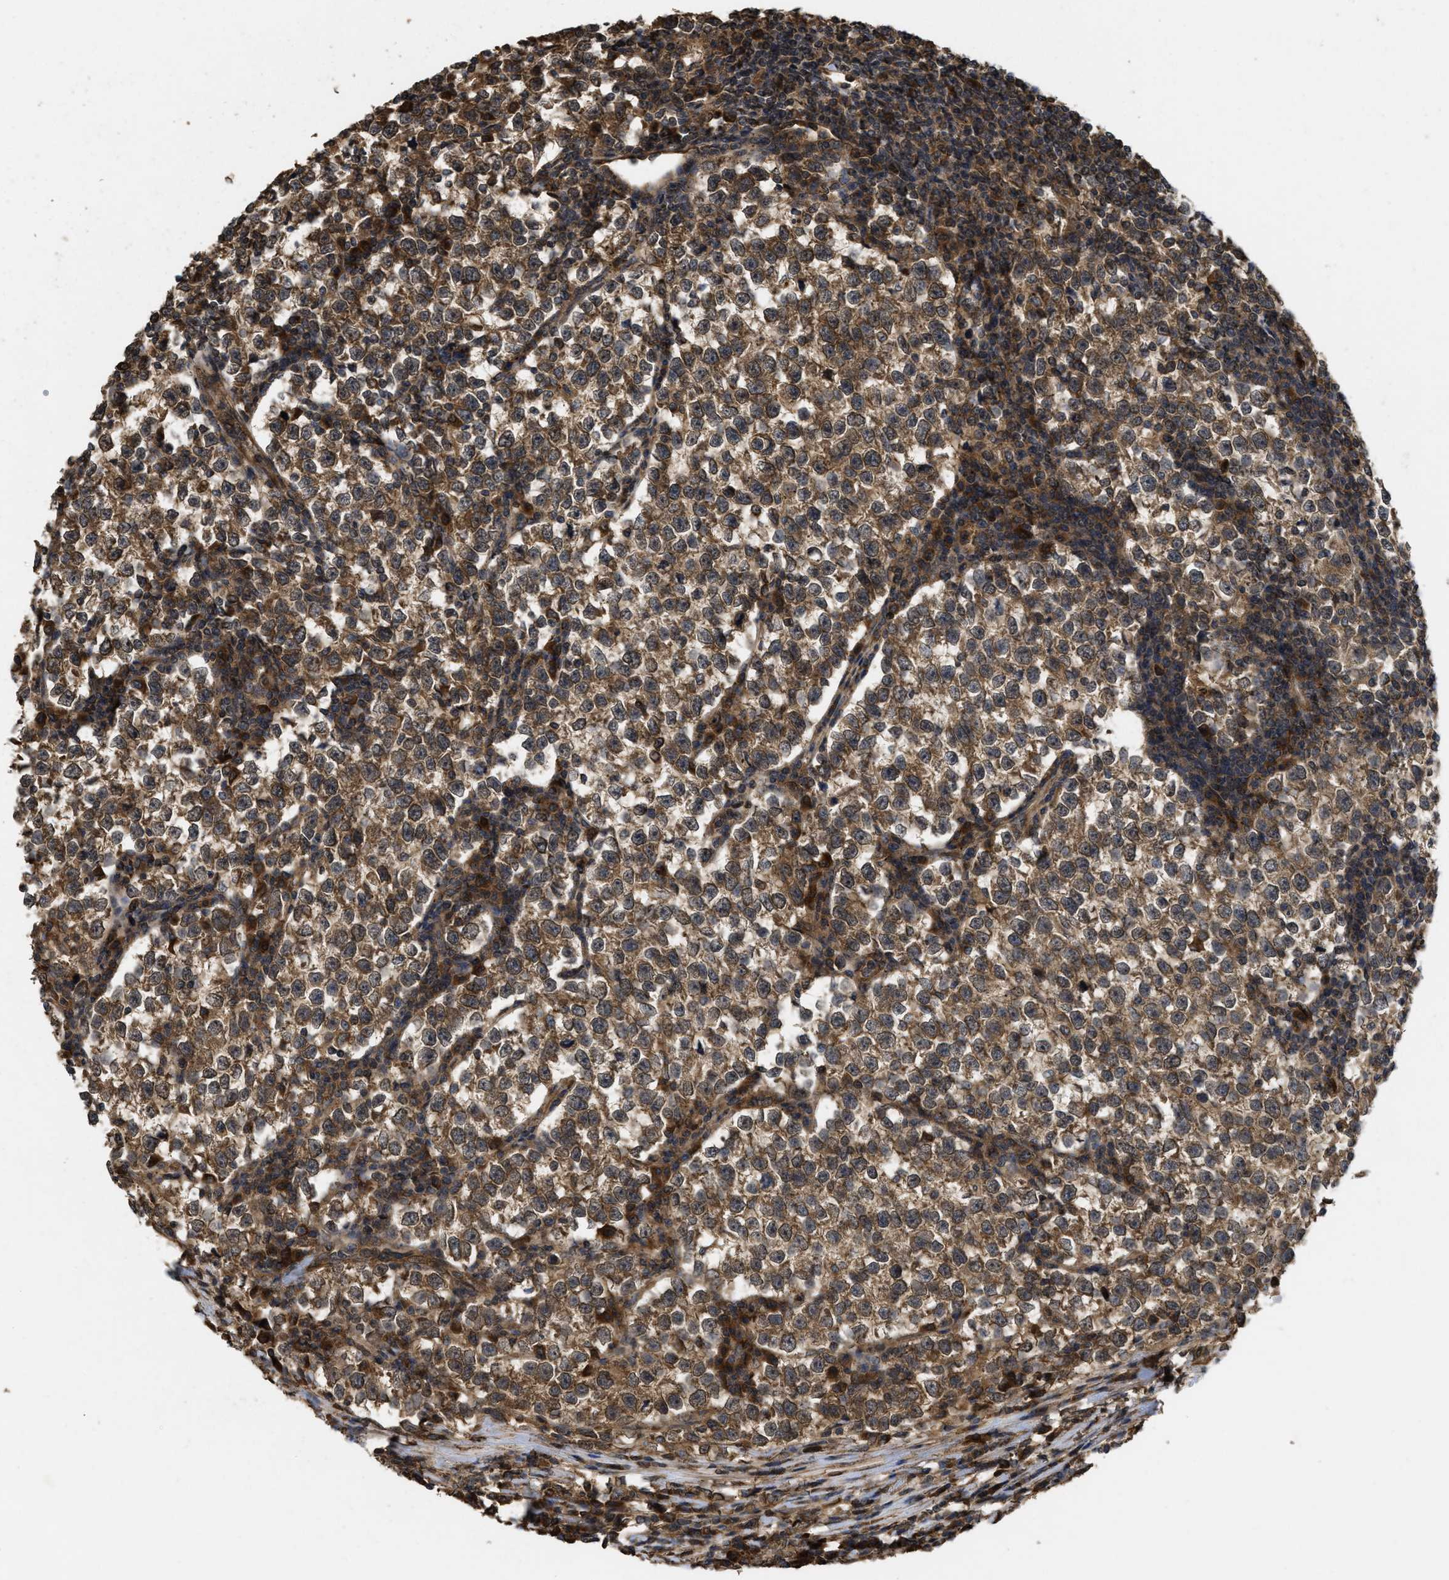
{"staining": {"intensity": "moderate", "quantity": ">75%", "location": "cytoplasmic/membranous"}, "tissue": "testis cancer", "cell_type": "Tumor cells", "image_type": "cancer", "snomed": [{"axis": "morphology", "description": "Normal tissue, NOS"}, {"axis": "morphology", "description": "Seminoma, NOS"}, {"axis": "topography", "description": "Testis"}], "caption": "A brown stain shows moderate cytoplasmic/membranous expression of a protein in testis seminoma tumor cells. The staining is performed using DAB brown chromogen to label protein expression. The nuclei are counter-stained blue using hematoxylin.", "gene": "FZD6", "patient": {"sex": "male", "age": 43}}